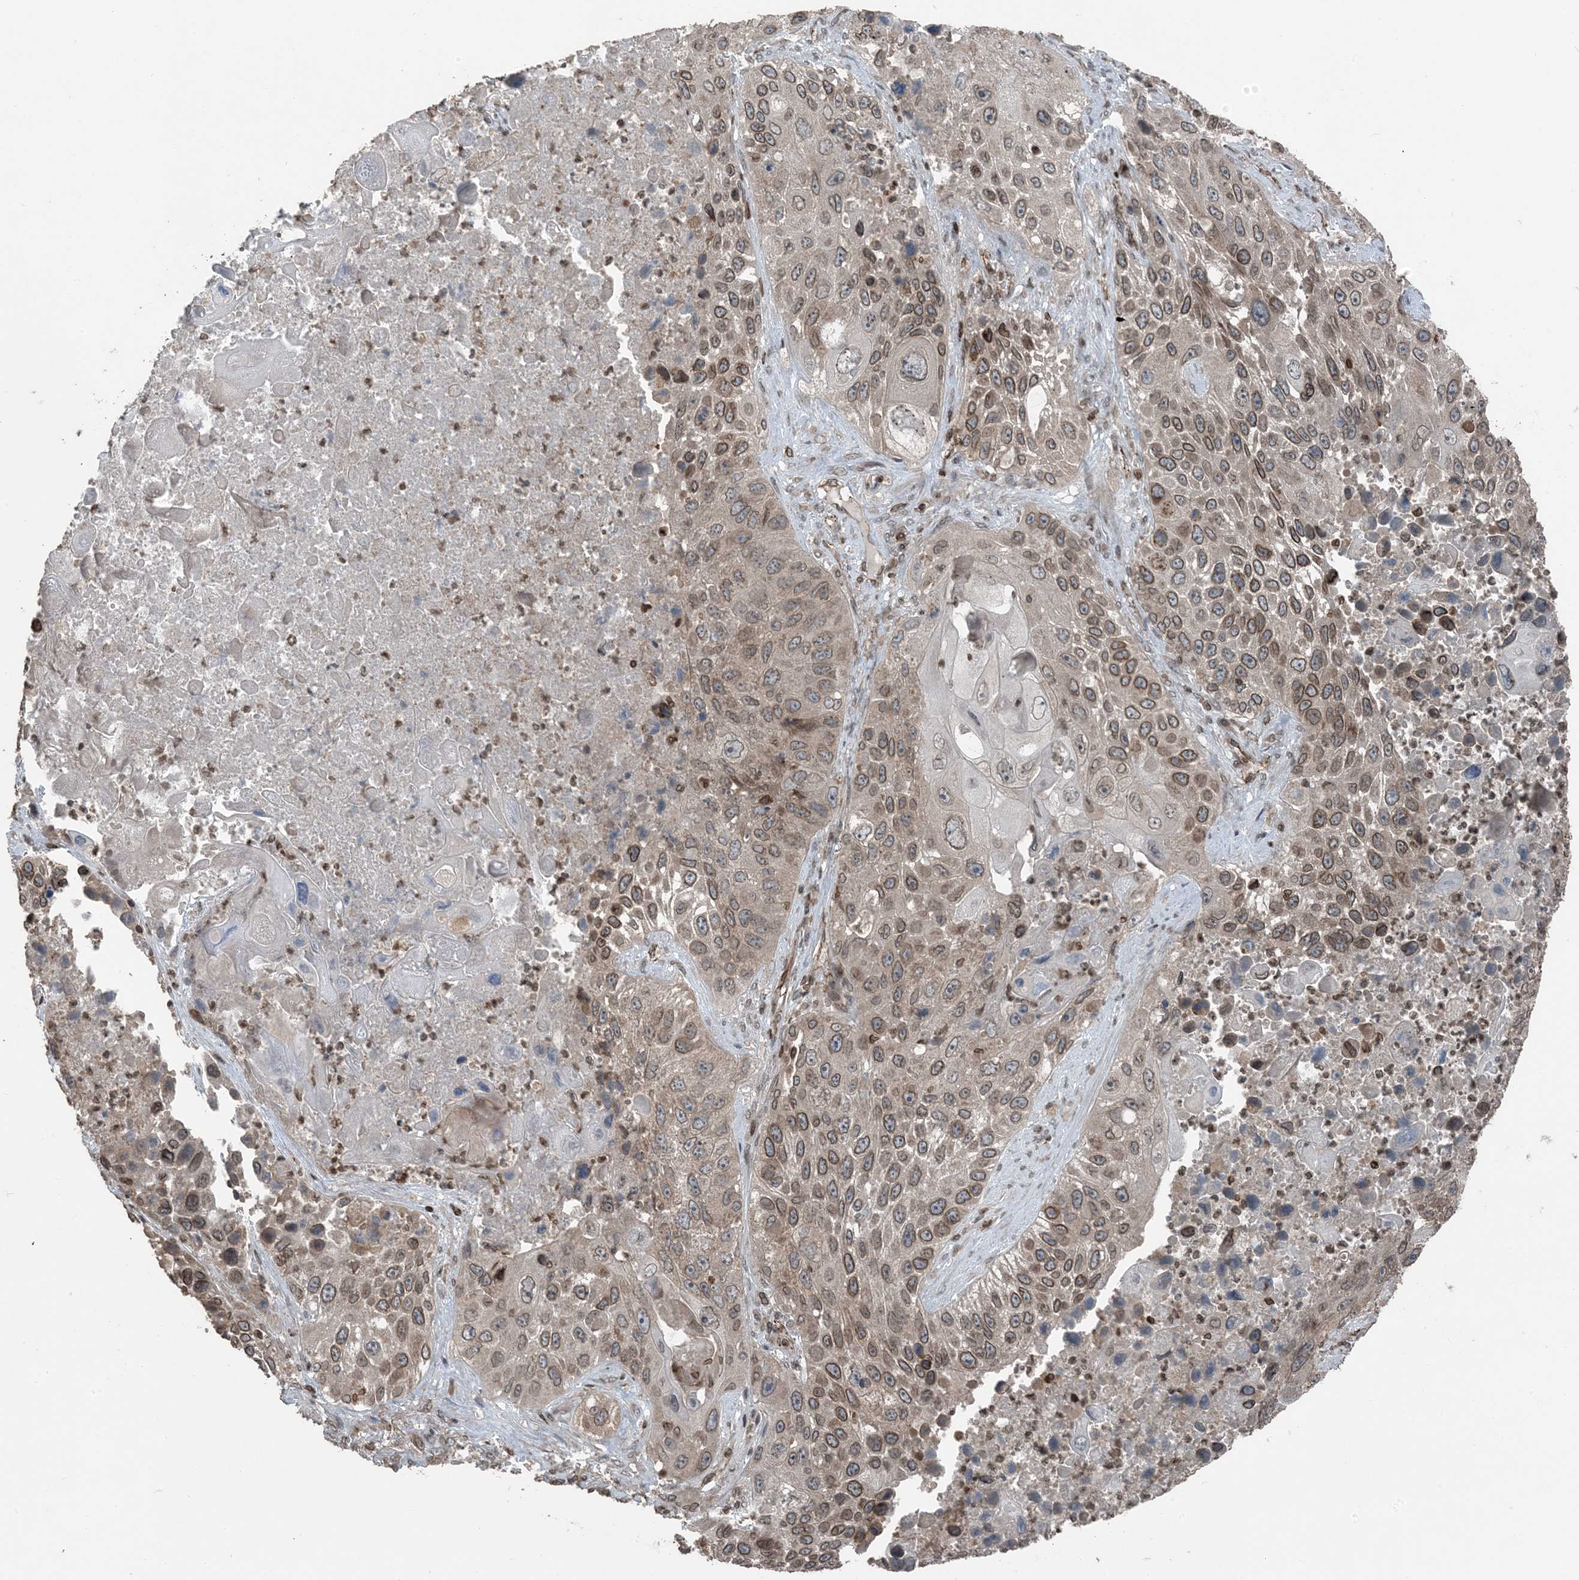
{"staining": {"intensity": "moderate", "quantity": ">75%", "location": "cytoplasmic/membranous,nuclear"}, "tissue": "lung cancer", "cell_type": "Tumor cells", "image_type": "cancer", "snomed": [{"axis": "morphology", "description": "Squamous cell carcinoma, NOS"}, {"axis": "topography", "description": "Lung"}], "caption": "A histopathology image showing moderate cytoplasmic/membranous and nuclear expression in about >75% of tumor cells in lung squamous cell carcinoma, as visualized by brown immunohistochemical staining.", "gene": "ZFAND2B", "patient": {"sex": "male", "age": 61}}